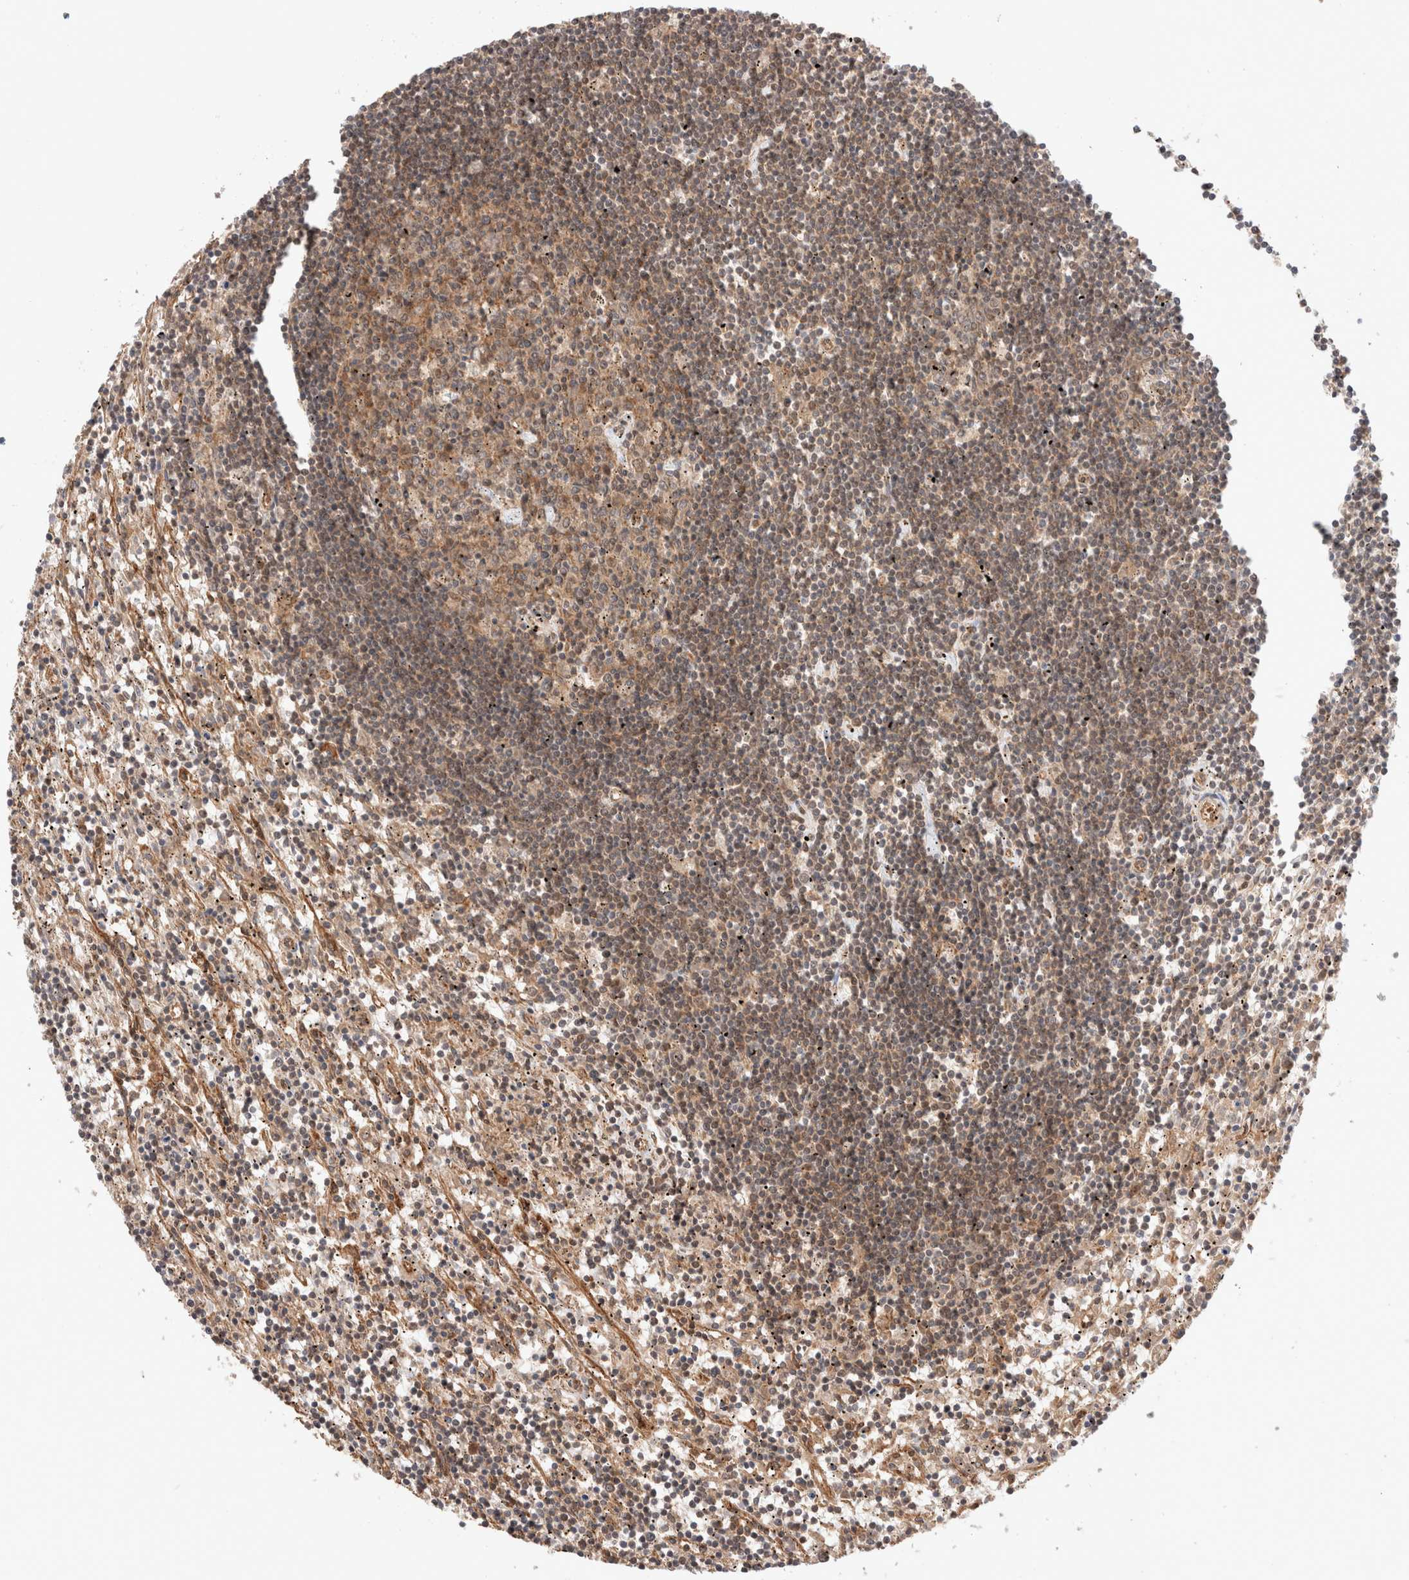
{"staining": {"intensity": "moderate", "quantity": ">75%", "location": "cytoplasmic/membranous,nuclear"}, "tissue": "lymphoma", "cell_type": "Tumor cells", "image_type": "cancer", "snomed": [{"axis": "morphology", "description": "Malignant lymphoma, non-Hodgkin's type, Low grade"}, {"axis": "topography", "description": "Spleen"}], "caption": "Lymphoma stained with a protein marker shows moderate staining in tumor cells.", "gene": "SIKE1", "patient": {"sex": "male", "age": 76}}